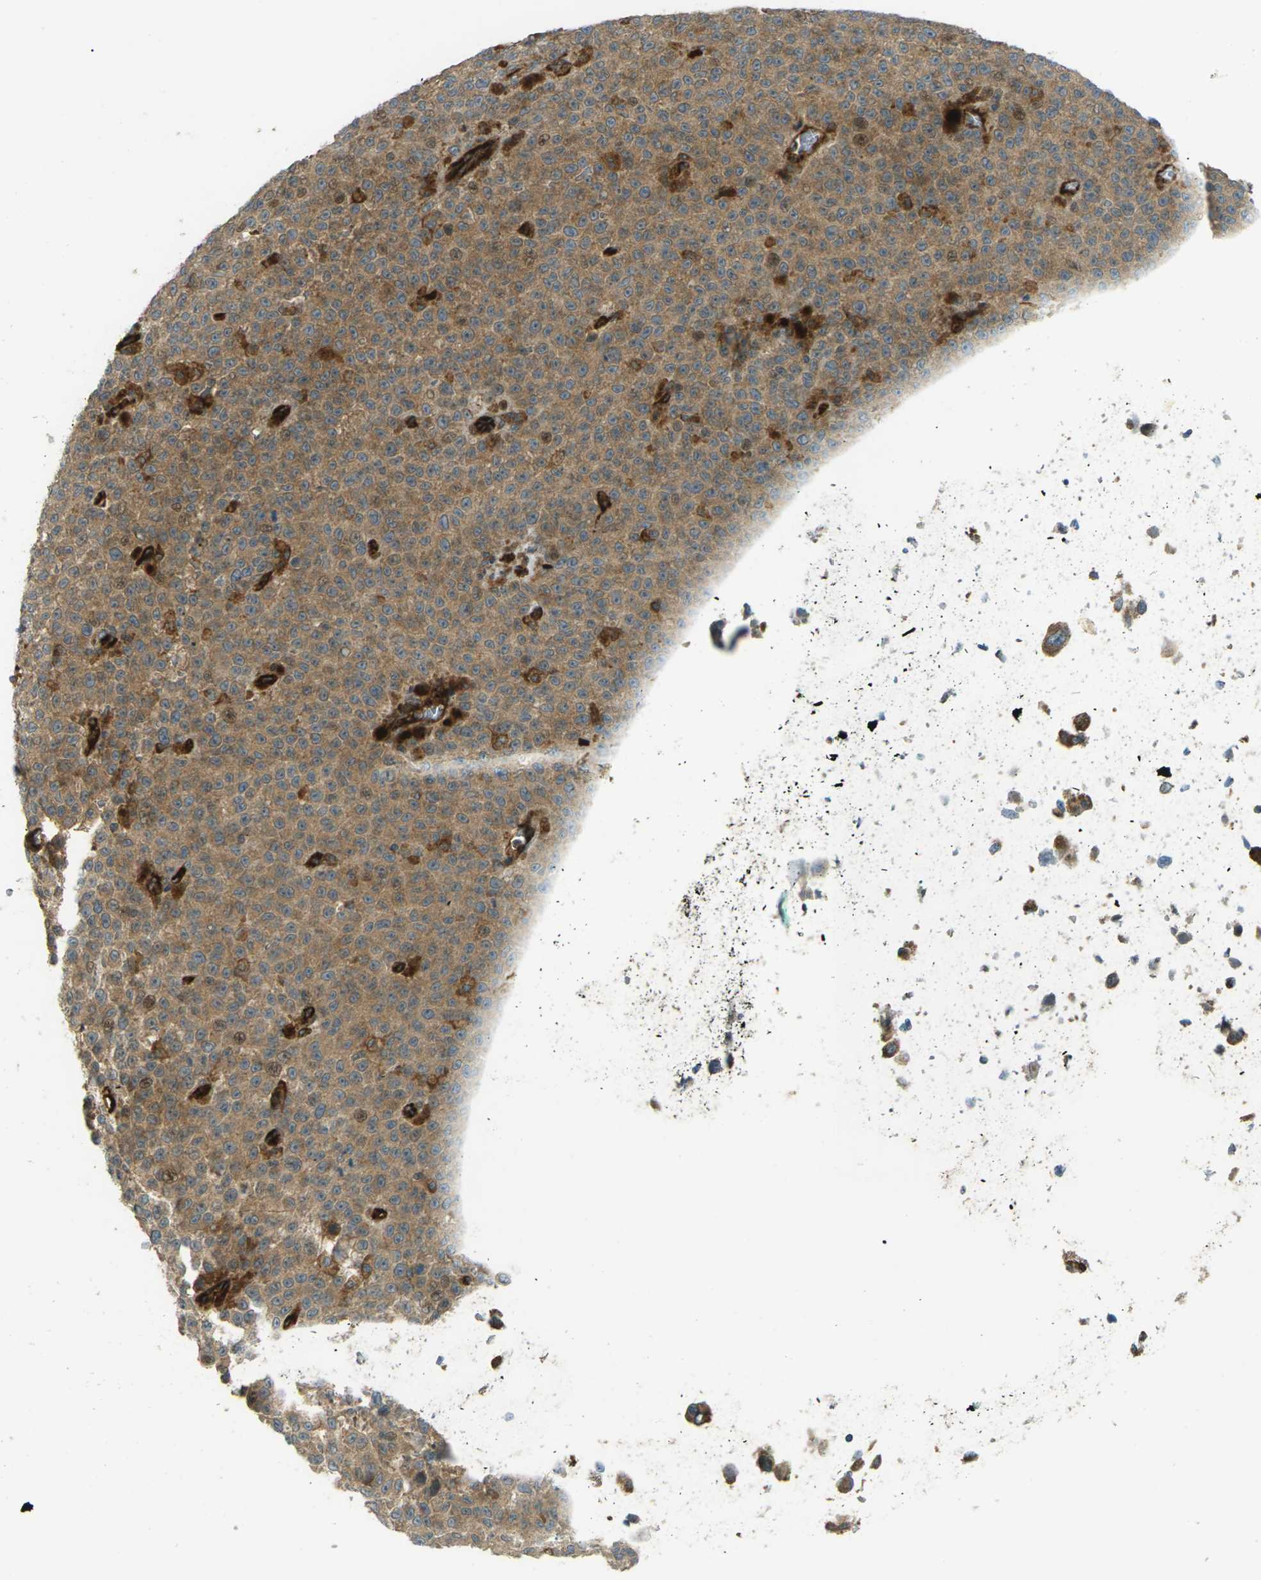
{"staining": {"intensity": "moderate", "quantity": ">75%", "location": "cytoplasmic/membranous"}, "tissue": "melanoma", "cell_type": "Tumor cells", "image_type": "cancer", "snomed": [{"axis": "morphology", "description": "Malignant melanoma, NOS"}, {"axis": "topography", "description": "Skin"}], "caption": "This histopathology image demonstrates malignant melanoma stained with immunohistochemistry to label a protein in brown. The cytoplasmic/membranous of tumor cells show moderate positivity for the protein. Nuclei are counter-stained blue.", "gene": "S1PR1", "patient": {"sex": "female", "age": 82}}